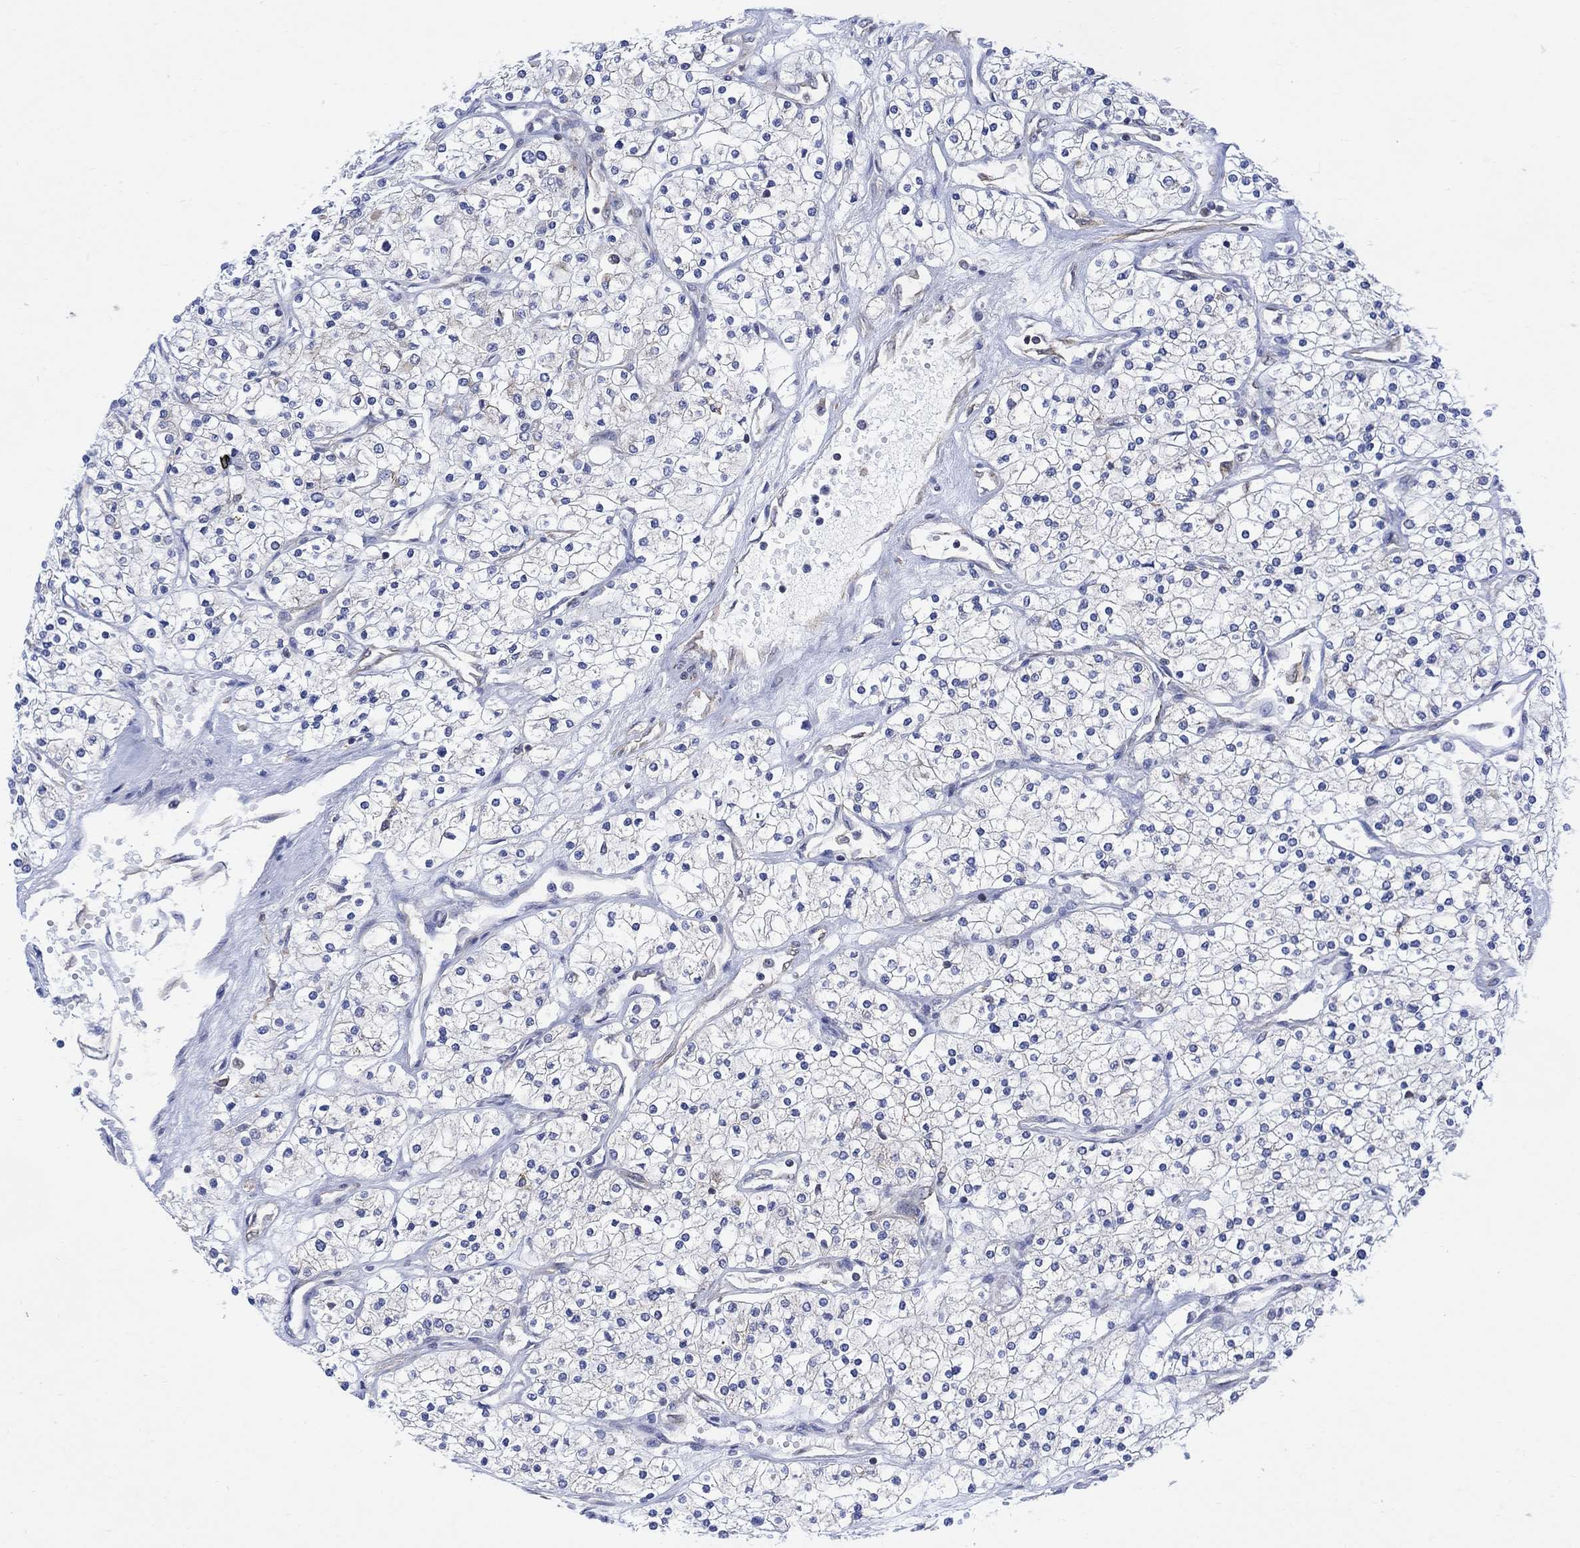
{"staining": {"intensity": "negative", "quantity": "none", "location": "none"}, "tissue": "renal cancer", "cell_type": "Tumor cells", "image_type": "cancer", "snomed": [{"axis": "morphology", "description": "Adenocarcinoma, NOS"}, {"axis": "topography", "description": "Kidney"}], "caption": "High magnification brightfield microscopy of renal cancer stained with DAB (3,3'-diaminobenzidine) (brown) and counterstained with hematoxylin (blue): tumor cells show no significant expression.", "gene": "GBP5", "patient": {"sex": "male", "age": 80}}